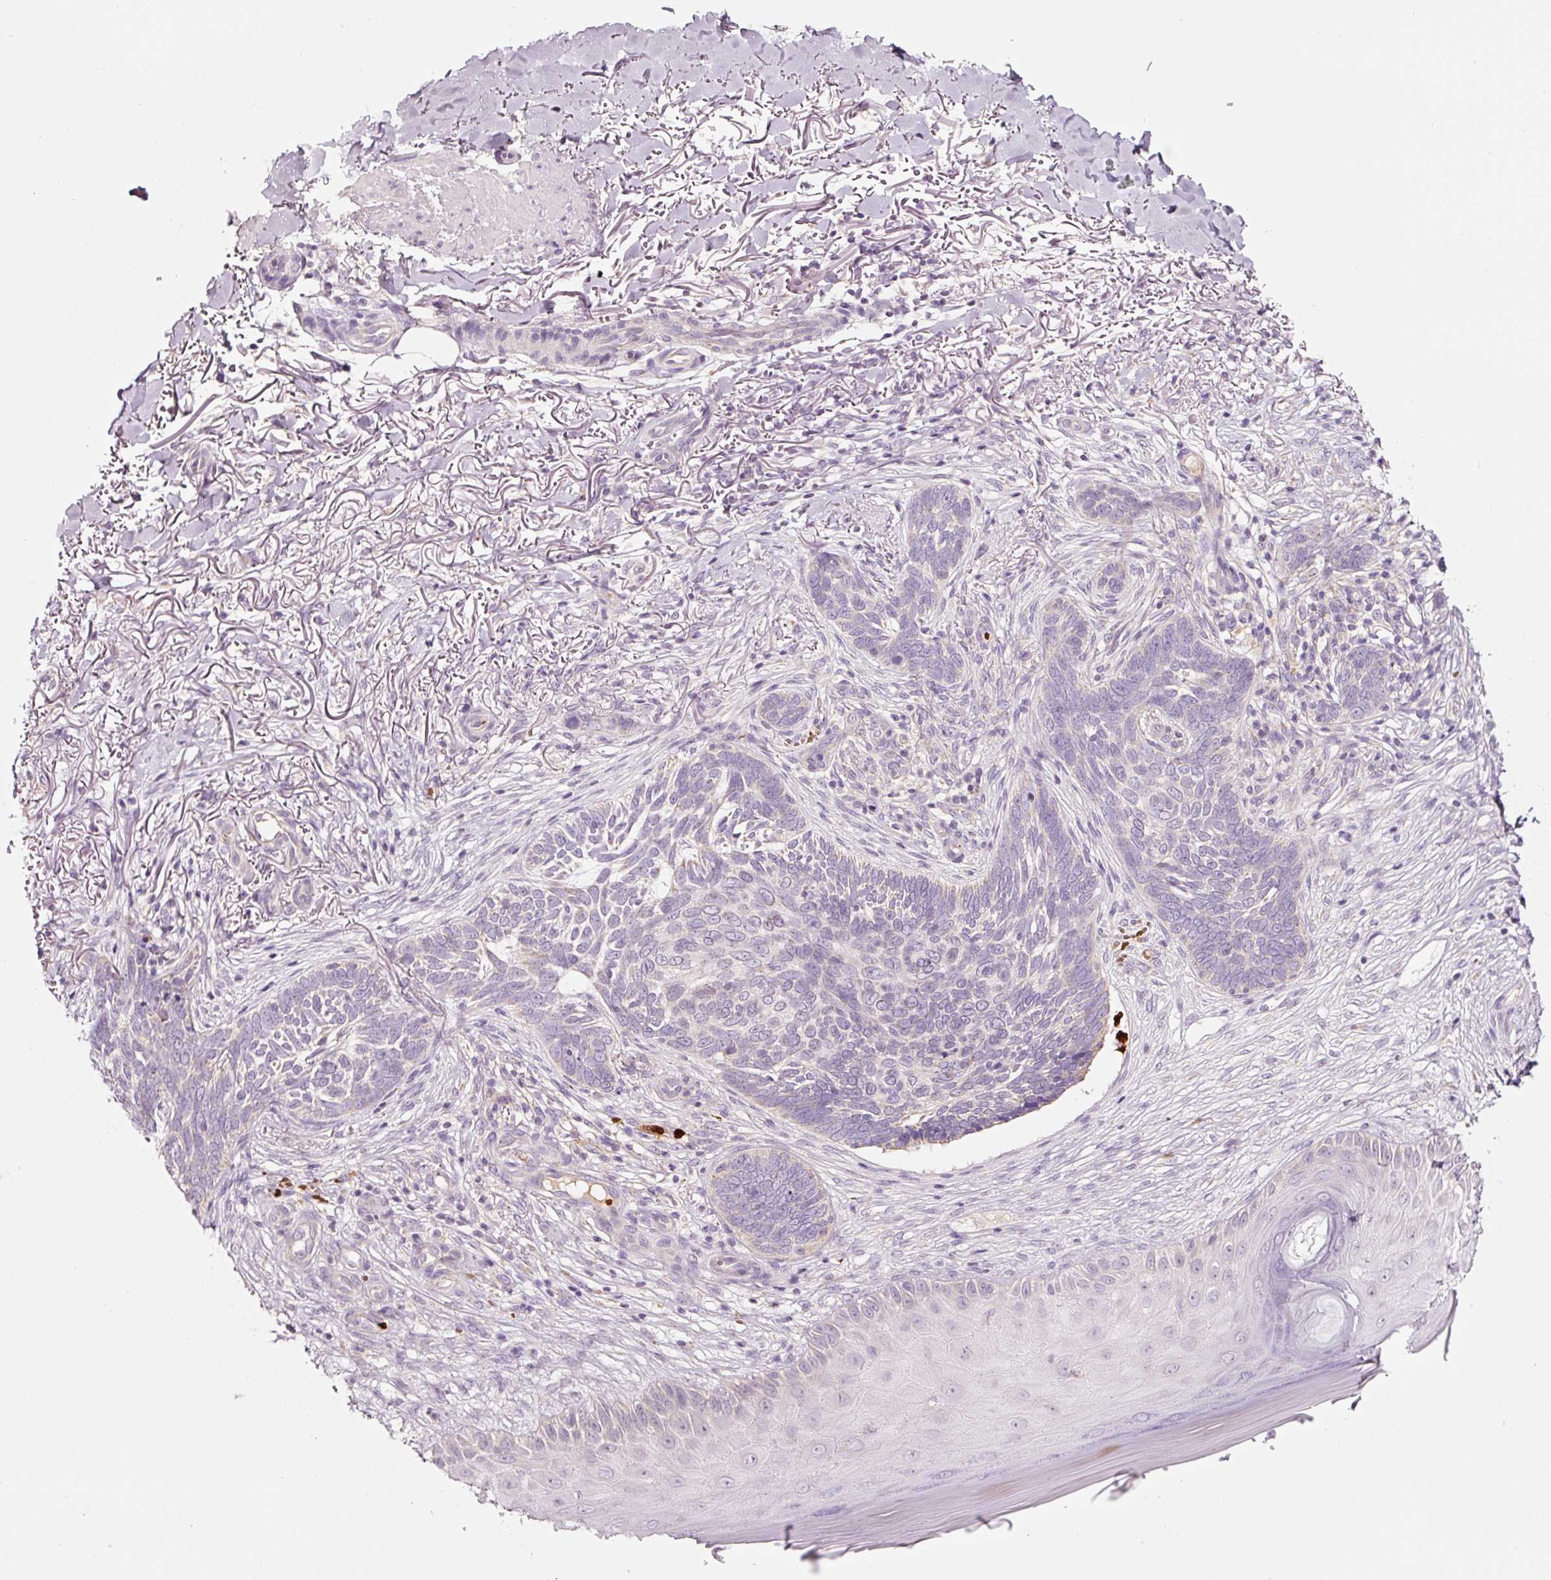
{"staining": {"intensity": "negative", "quantity": "none", "location": "none"}, "tissue": "skin cancer", "cell_type": "Tumor cells", "image_type": "cancer", "snomed": [{"axis": "morphology", "description": "Normal tissue, NOS"}, {"axis": "morphology", "description": "Basal cell carcinoma"}, {"axis": "topography", "description": "Skin"}], "caption": "Immunohistochemical staining of human skin basal cell carcinoma shows no significant staining in tumor cells. (IHC, brightfield microscopy, high magnification).", "gene": "LDHAL6B", "patient": {"sex": "female", "age": 67}}